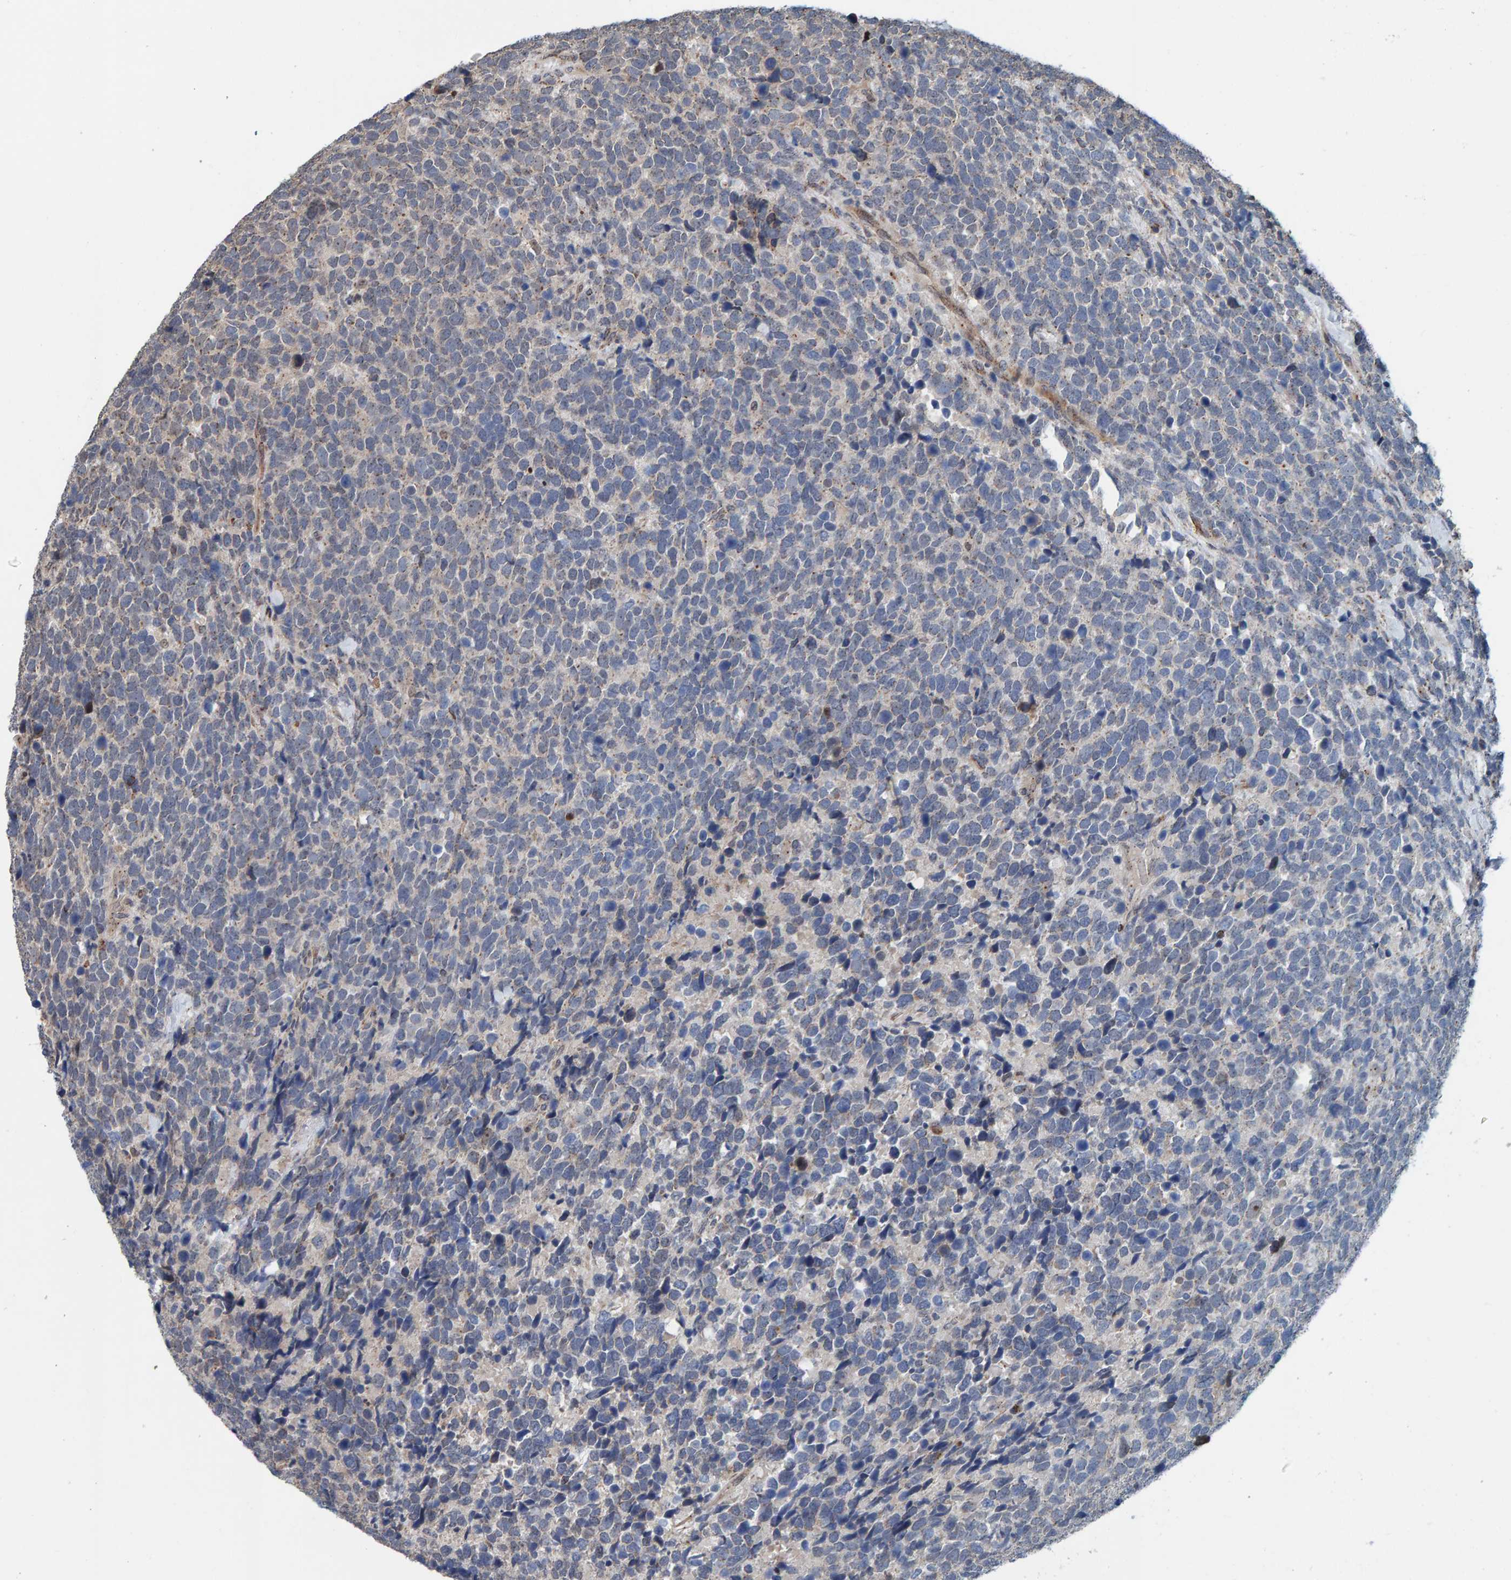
{"staining": {"intensity": "negative", "quantity": "none", "location": "none"}, "tissue": "urothelial cancer", "cell_type": "Tumor cells", "image_type": "cancer", "snomed": [{"axis": "morphology", "description": "Urothelial carcinoma, High grade"}, {"axis": "topography", "description": "Urinary bladder"}], "caption": "The photomicrograph shows no staining of tumor cells in urothelial cancer. (Brightfield microscopy of DAB (3,3'-diaminobenzidine) IHC at high magnification).", "gene": "CCDC25", "patient": {"sex": "female", "age": 82}}